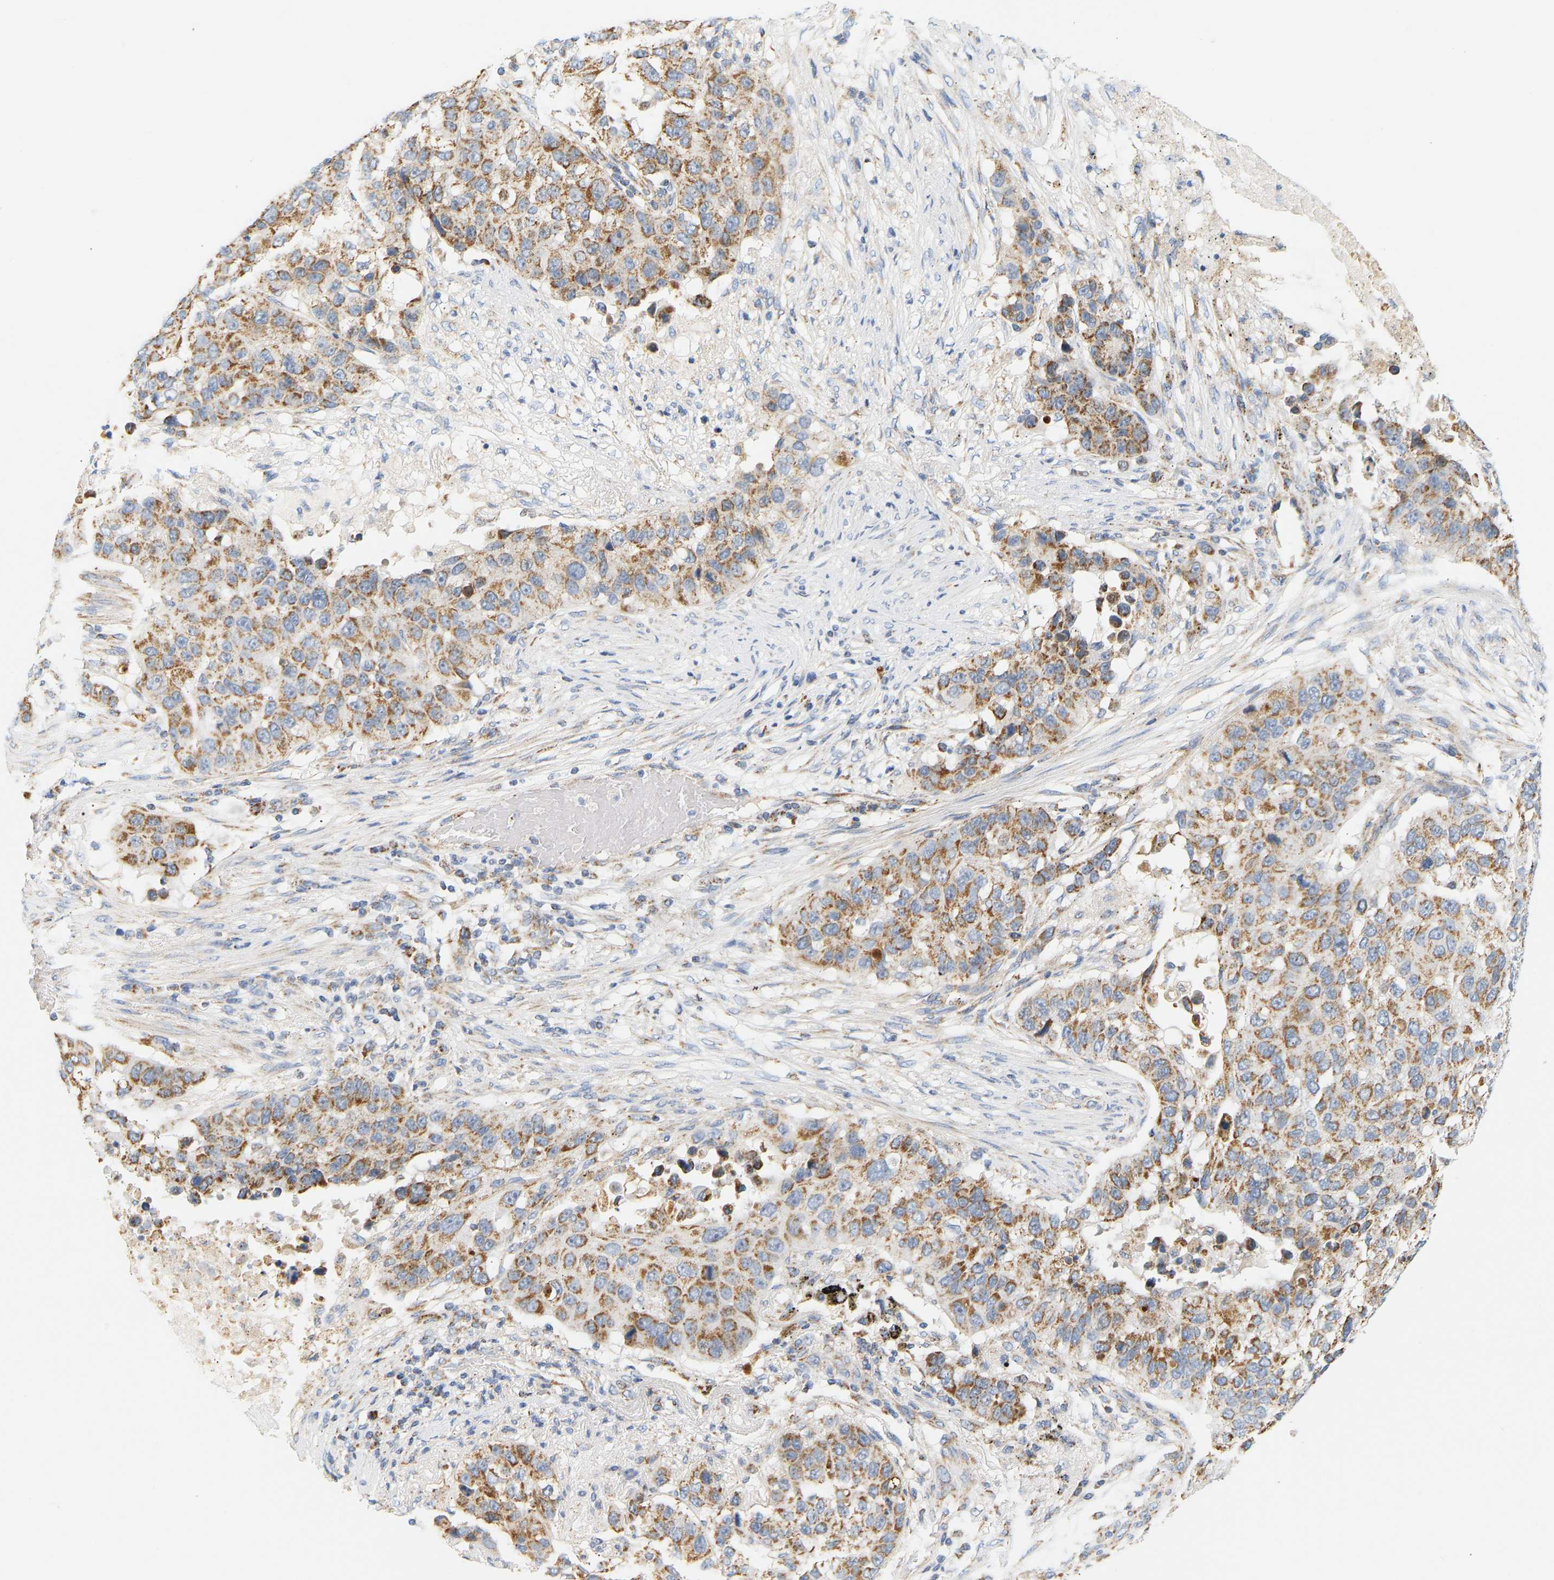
{"staining": {"intensity": "moderate", "quantity": ">75%", "location": "cytoplasmic/membranous"}, "tissue": "lung cancer", "cell_type": "Tumor cells", "image_type": "cancer", "snomed": [{"axis": "morphology", "description": "Squamous cell carcinoma, NOS"}, {"axis": "topography", "description": "Lung"}], "caption": "A medium amount of moderate cytoplasmic/membranous expression is present in approximately >75% of tumor cells in lung cancer (squamous cell carcinoma) tissue.", "gene": "GRPEL2", "patient": {"sex": "male", "age": 57}}